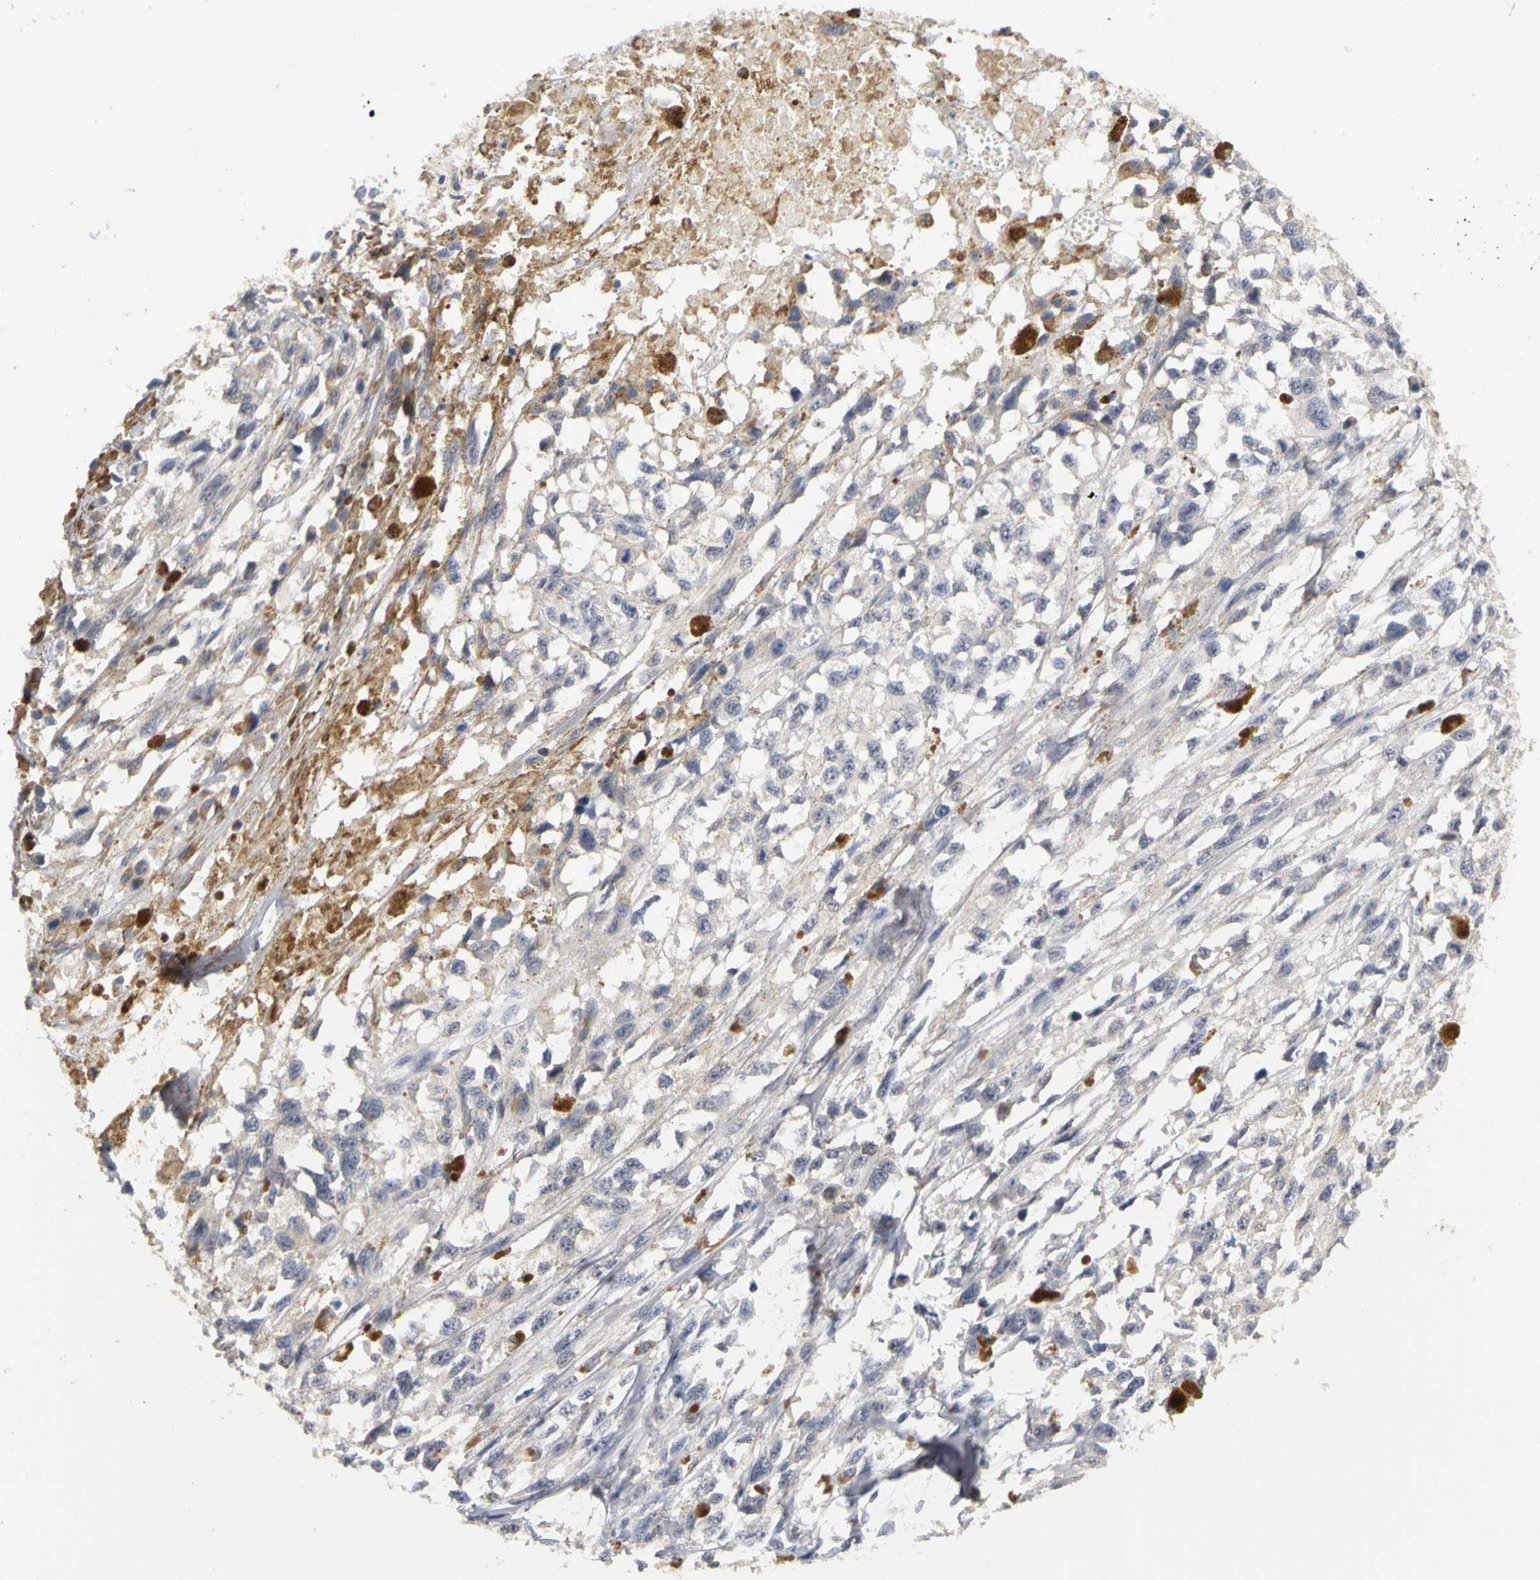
{"staining": {"intensity": "negative", "quantity": "none", "location": "none"}, "tissue": "melanoma", "cell_type": "Tumor cells", "image_type": "cancer", "snomed": [{"axis": "morphology", "description": "Malignant melanoma, Metastatic site"}, {"axis": "topography", "description": "Lymph node"}], "caption": "High magnification brightfield microscopy of malignant melanoma (metastatic site) stained with DAB (3,3'-diaminobenzidine) (brown) and counterstained with hematoxylin (blue): tumor cells show no significant positivity.", "gene": "PGR", "patient": {"sex": "male", "age": 59}}